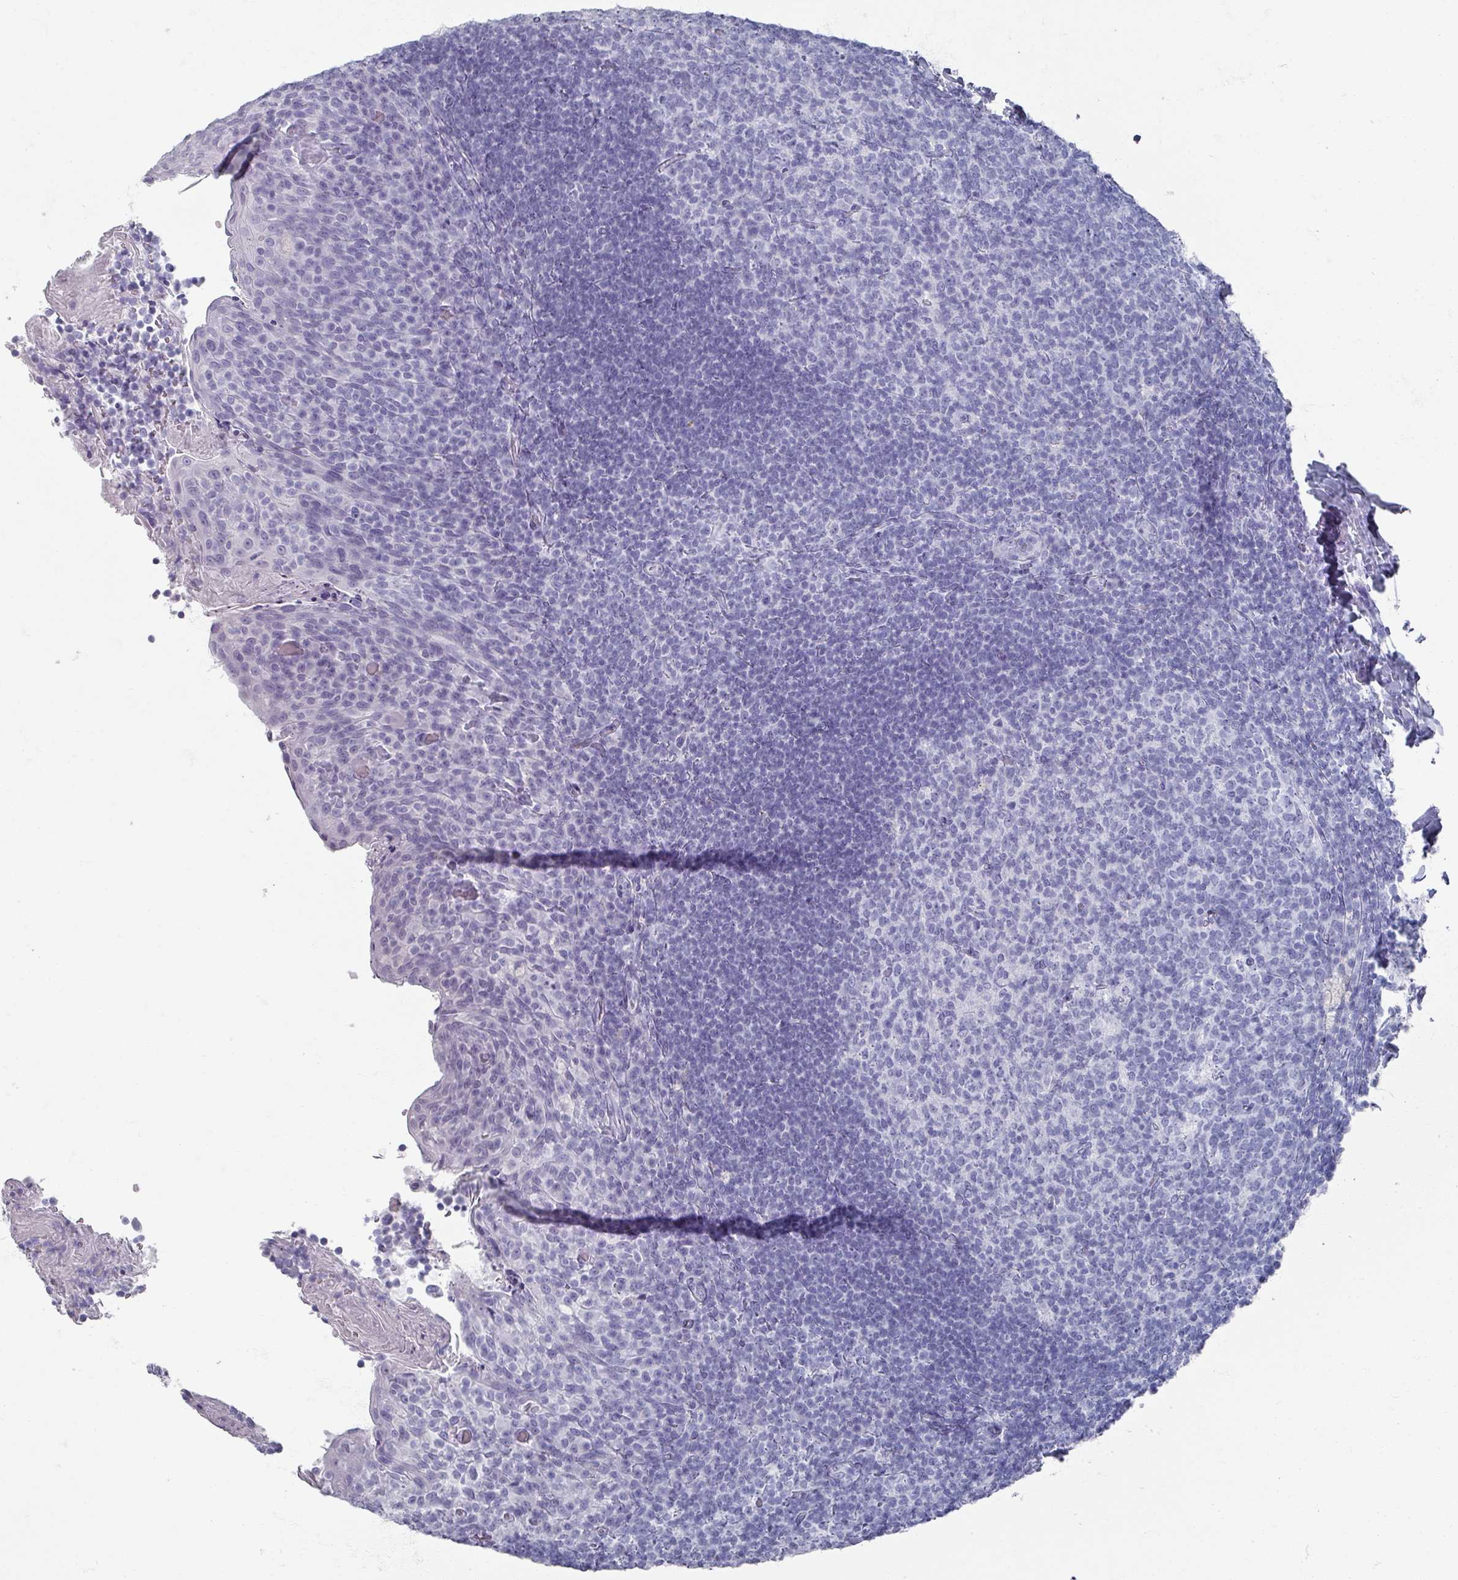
{"staining": {"intensity": "negative", "quantity": "none", "location": "none"}, "tissue": "tonsil", "cell_type": "Germinal center cells", "image_type": "normal", "snomed": [{"axis": "morphology", "description": "Normal tissue, NOS"}, {"axis": "topography", "description": "Tonsil"}], "caption": "An immunohistochemistry micrograph of benign tonsil is shown. There is no staining in germinal center cells of tonsil.", "gene": "OMG", "patient": {"sex": "female", "age": 10}}